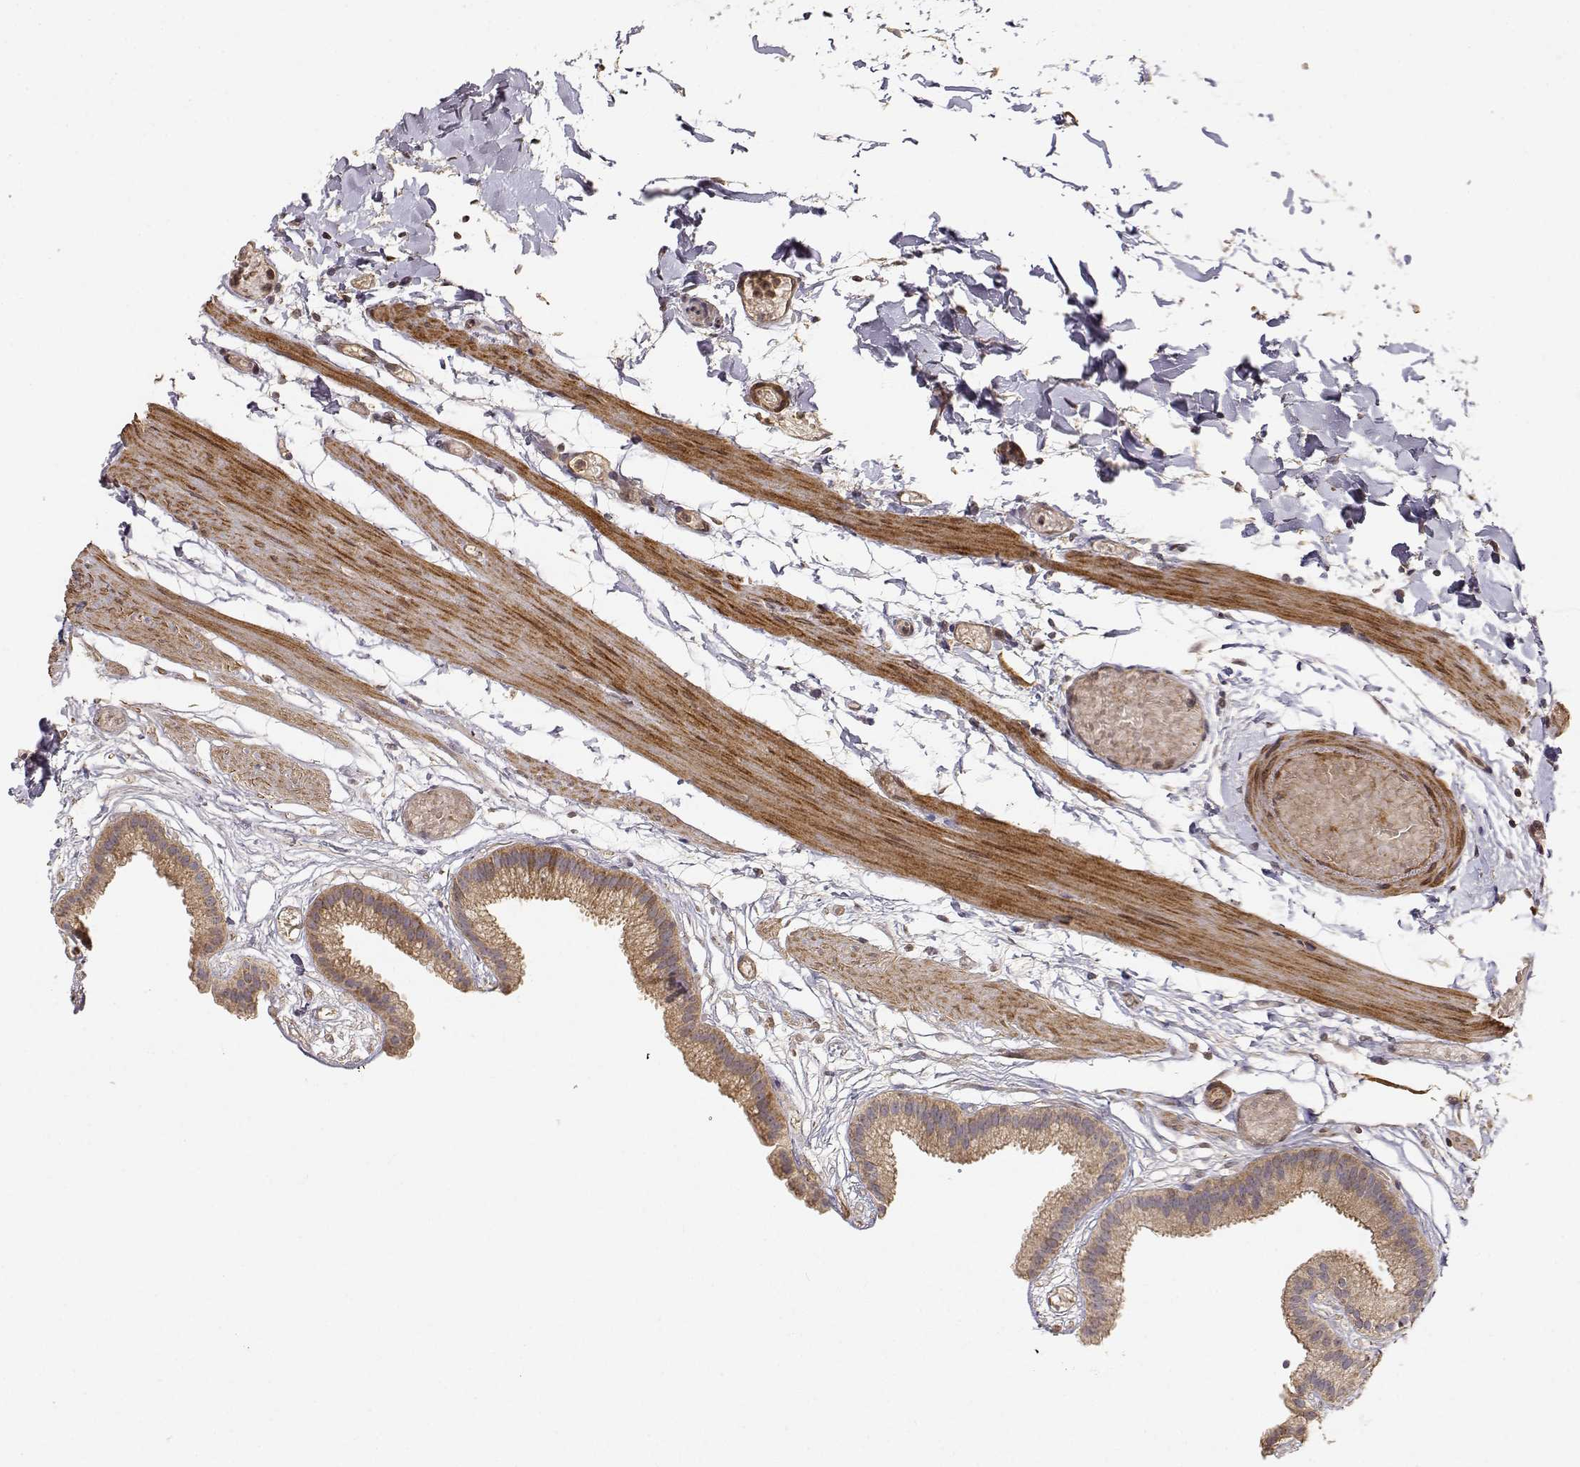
{"staining": {"intensity": "moderate", "quantity": ">75%", "location": "cytoplasmic/membranous"}, "tissue": "gallbladder", "cell_type": "Glandular cells", "image_type": "normal", "snomed": [{"axis": "morphology", "description": "Normal tissue, NOS"}, {"axis": "topography", "description": "Gallbladder"}], "caption": "Immunohistochemical staining of benign gallbladder shows moderate cytoplasmic/membranous protein expression in about >75% of glandular cells. (Brightfield microscopy of DAB IHC at high magnification).", "gene": "PICK1", "patient": {"sex": "female", "age": 45}}